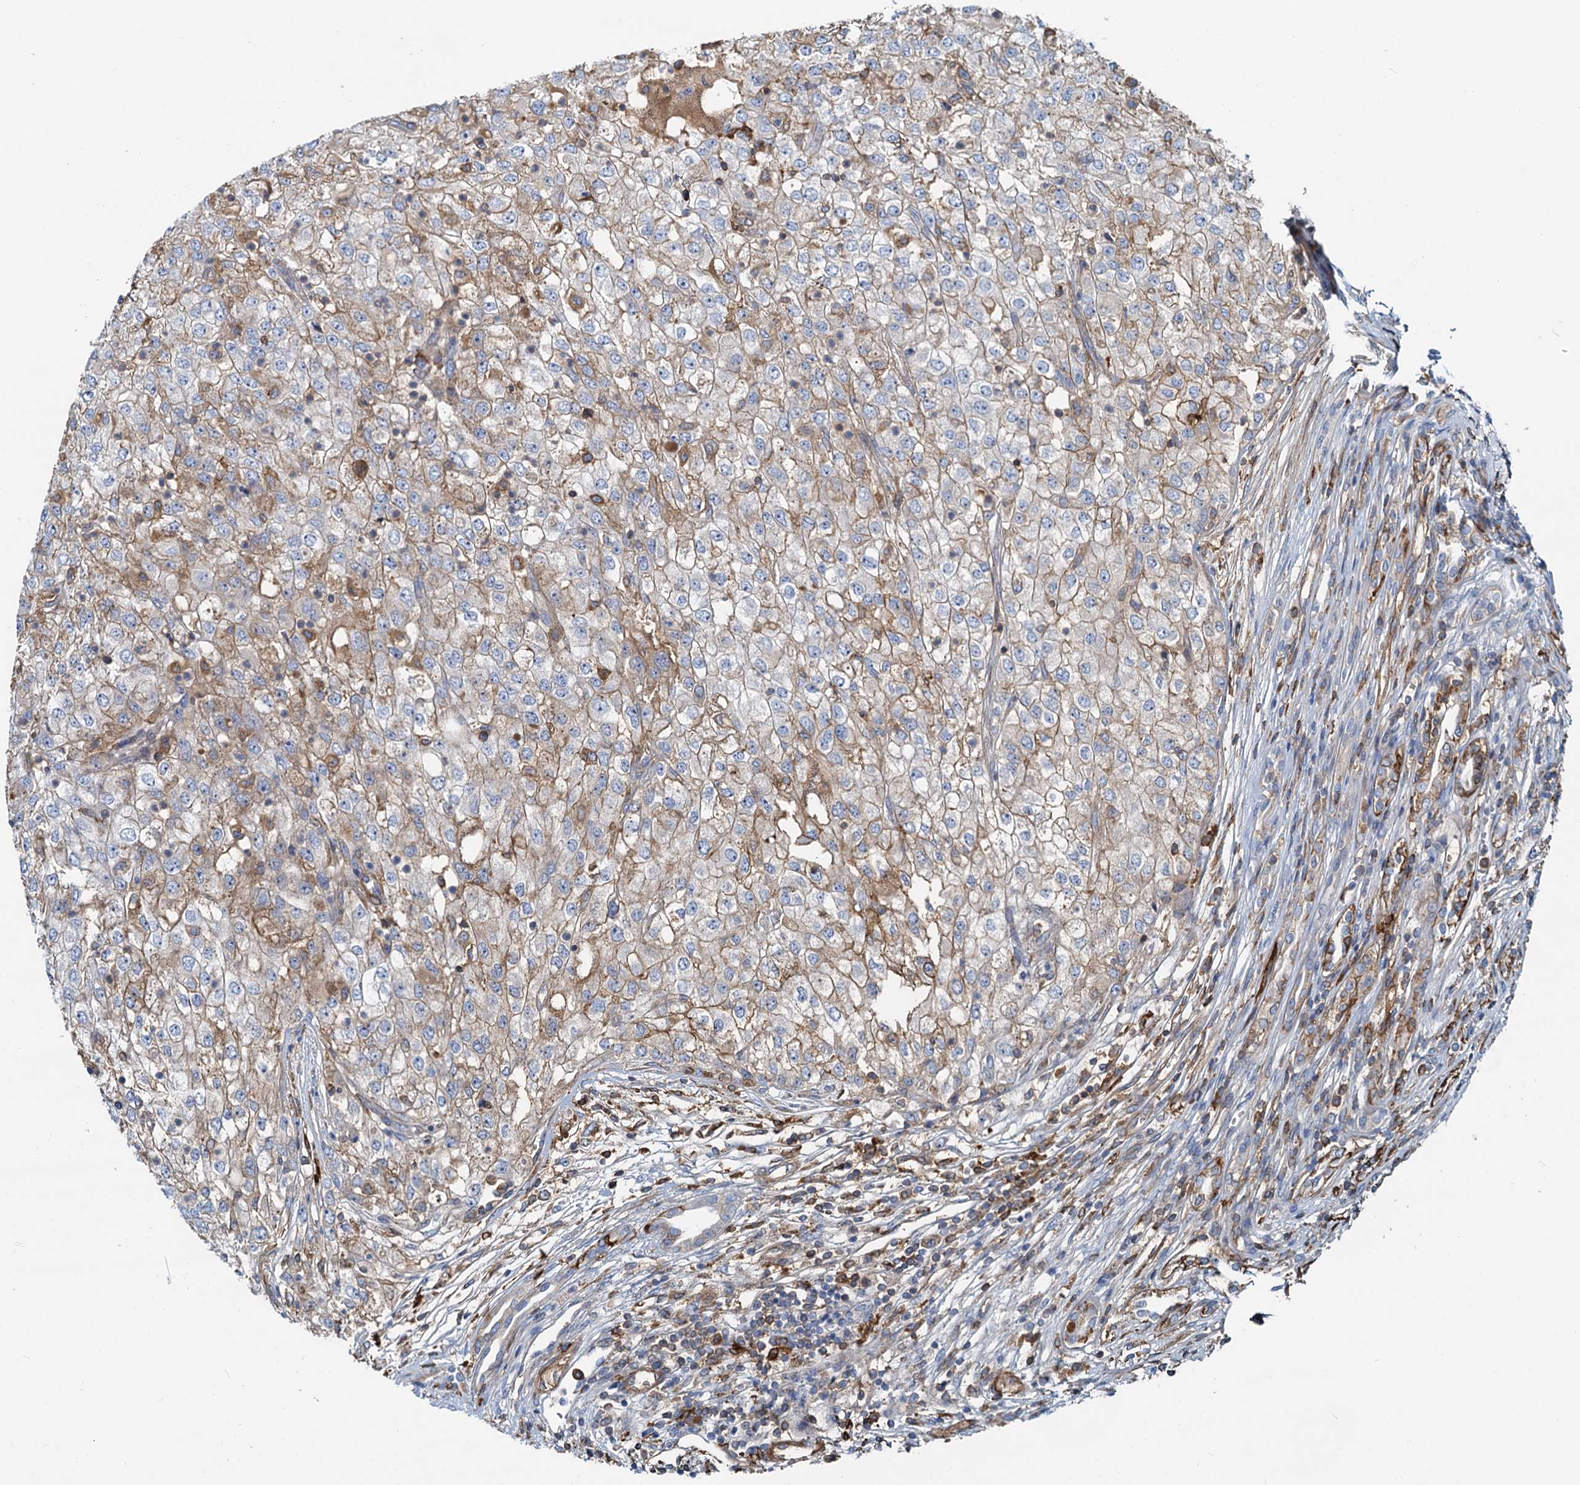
{"staining": {"intensity": "moderate", "quantity": "25%-75%", "location": "cytoplasmic/membranous"}, "tissue": "renal cancer", "cell_type": "Tumor cells", "image_type": "cancer", "snomed": [{"axis": "morphology", "description": "Adenocarcinoma, NOS"}, {"axis": "topography", "description": "Kidney"}], "caption": "Protein staining by immunohistochemistry (IHC) reveals moderate cytoplasmic/membranous positivity in about 25%-75% of tumor cells in renal cancer (adenocarcinoma). The staining was performed using DAB (3,3'-diaminobenzidine) to visualize the protein expression in brown, while the nuclei were stained in blue with hematoxylin (Magnification: 20x).", "gene": "LNX2", "patient": {"sex": "female", "age": 54}}